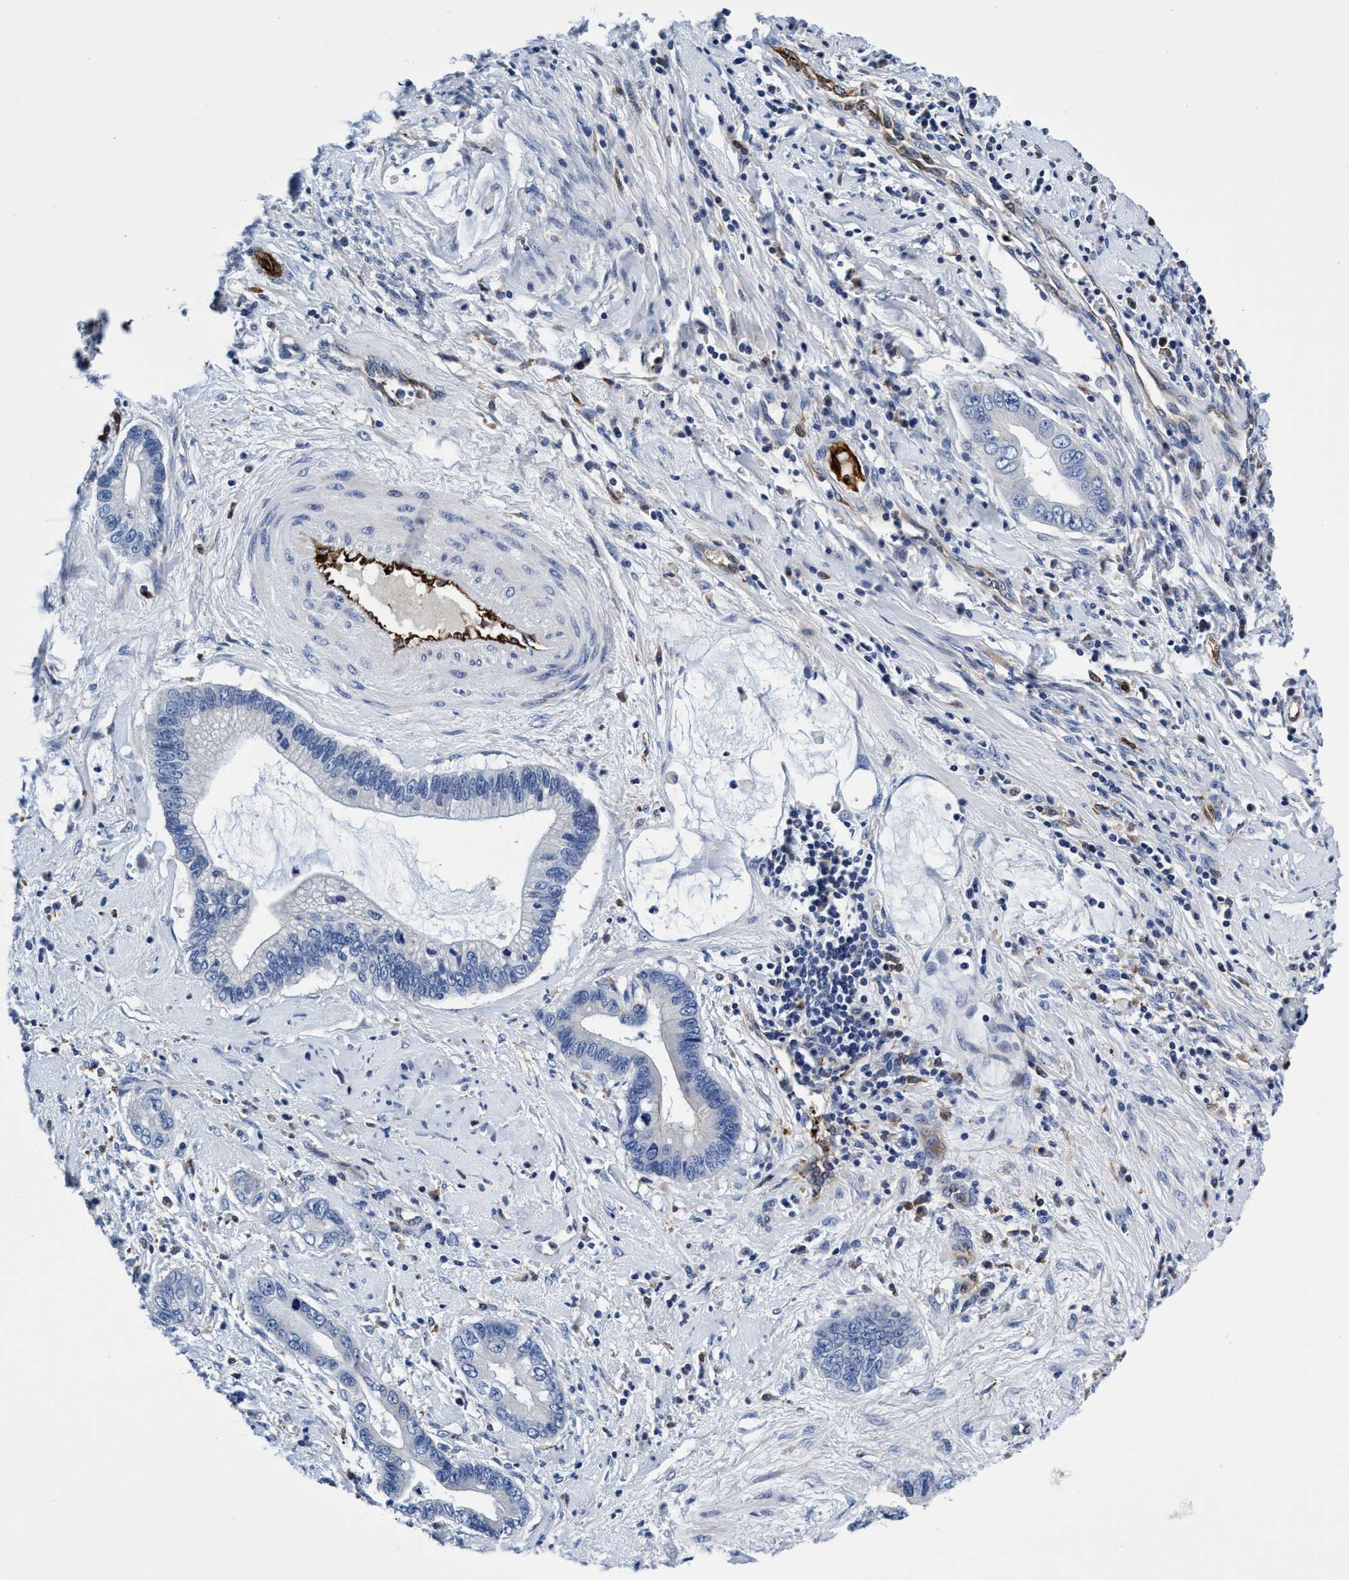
{"staining": {"intensity": "negative", "quantity": "none", "location": "none"}, "tissue": "cervical cancer", "cell_type": "Tumor cells", "image_type": "cancer", "snomed": [{"axis": "morphology", "description": "Adenocarcinoma, NOS"}, {"axis": "topography", "description": "Cervix"}], "caption": "Tumor cells show no significant protein positivity in cervical adenocarcinoma.", "gene": "UBALD2", "patient": {"sex": "female", "age": 44}}